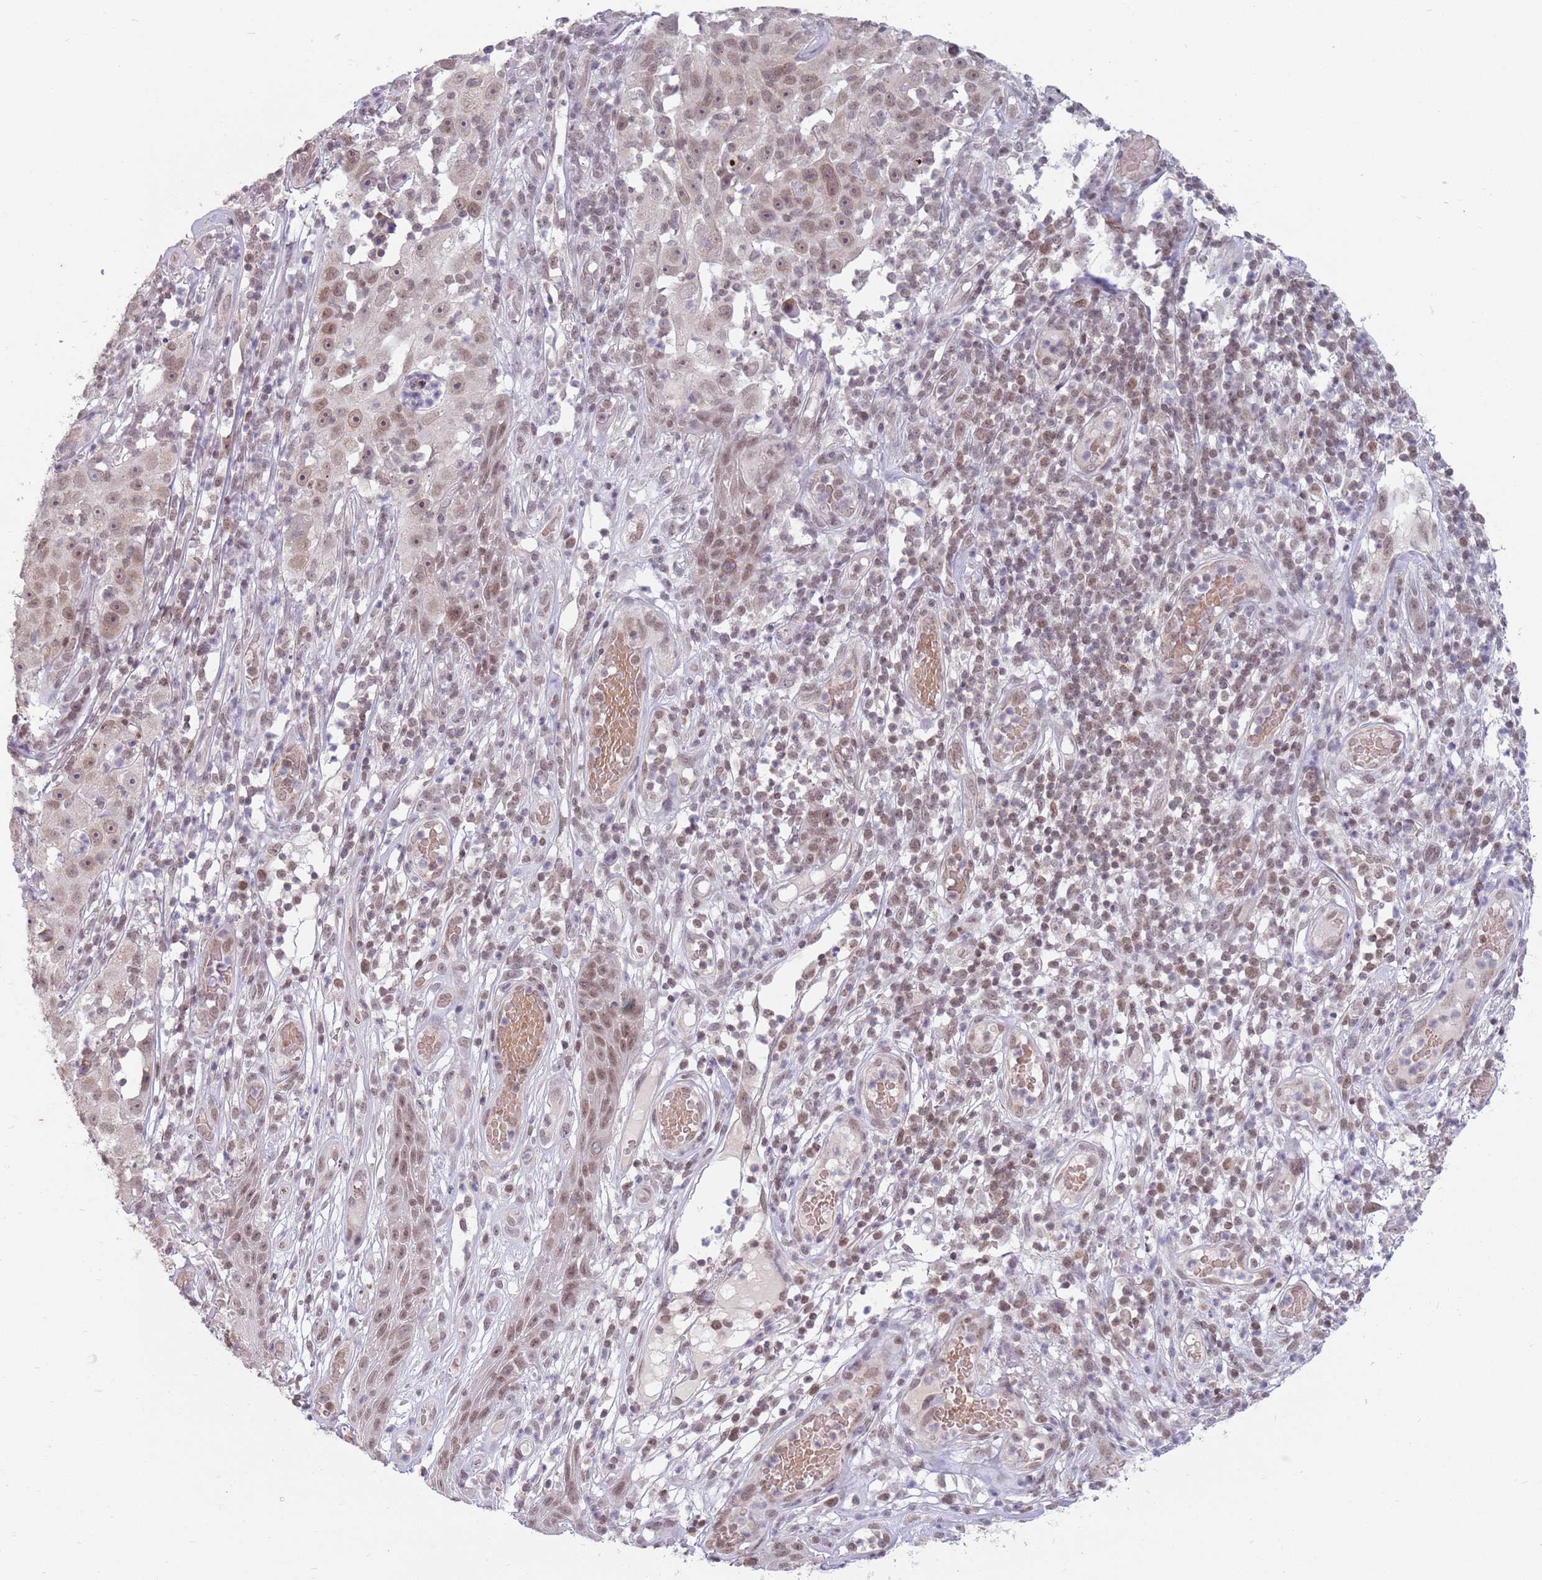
{"staining": {"intensity": "moderate", "quantity": ">75%", "location": "nuclear"}, "tissue": "skin cancer", "cell_type": "Tumor cells", "image_type": "cancer", "snomed": [{"axis": "morphology", "description": "Squamous cell carcinoma, NOS"}, {"axis": "topography", "description": "Skin"}], "caption": "Immunohistochemical staining of human skin cancer (squamous cell carcinoma) exhibits moderate nuclear protein expression in approximately >75% of tumor cells. The staining is performed using DAB (3,3'-diaminobenzidine) brown chromogen to label protein expression. The nuclei are counter-stained blue using hematoxylin.", "gene": "ZNF574", "patient": {"sex": "female", "age": 87}}